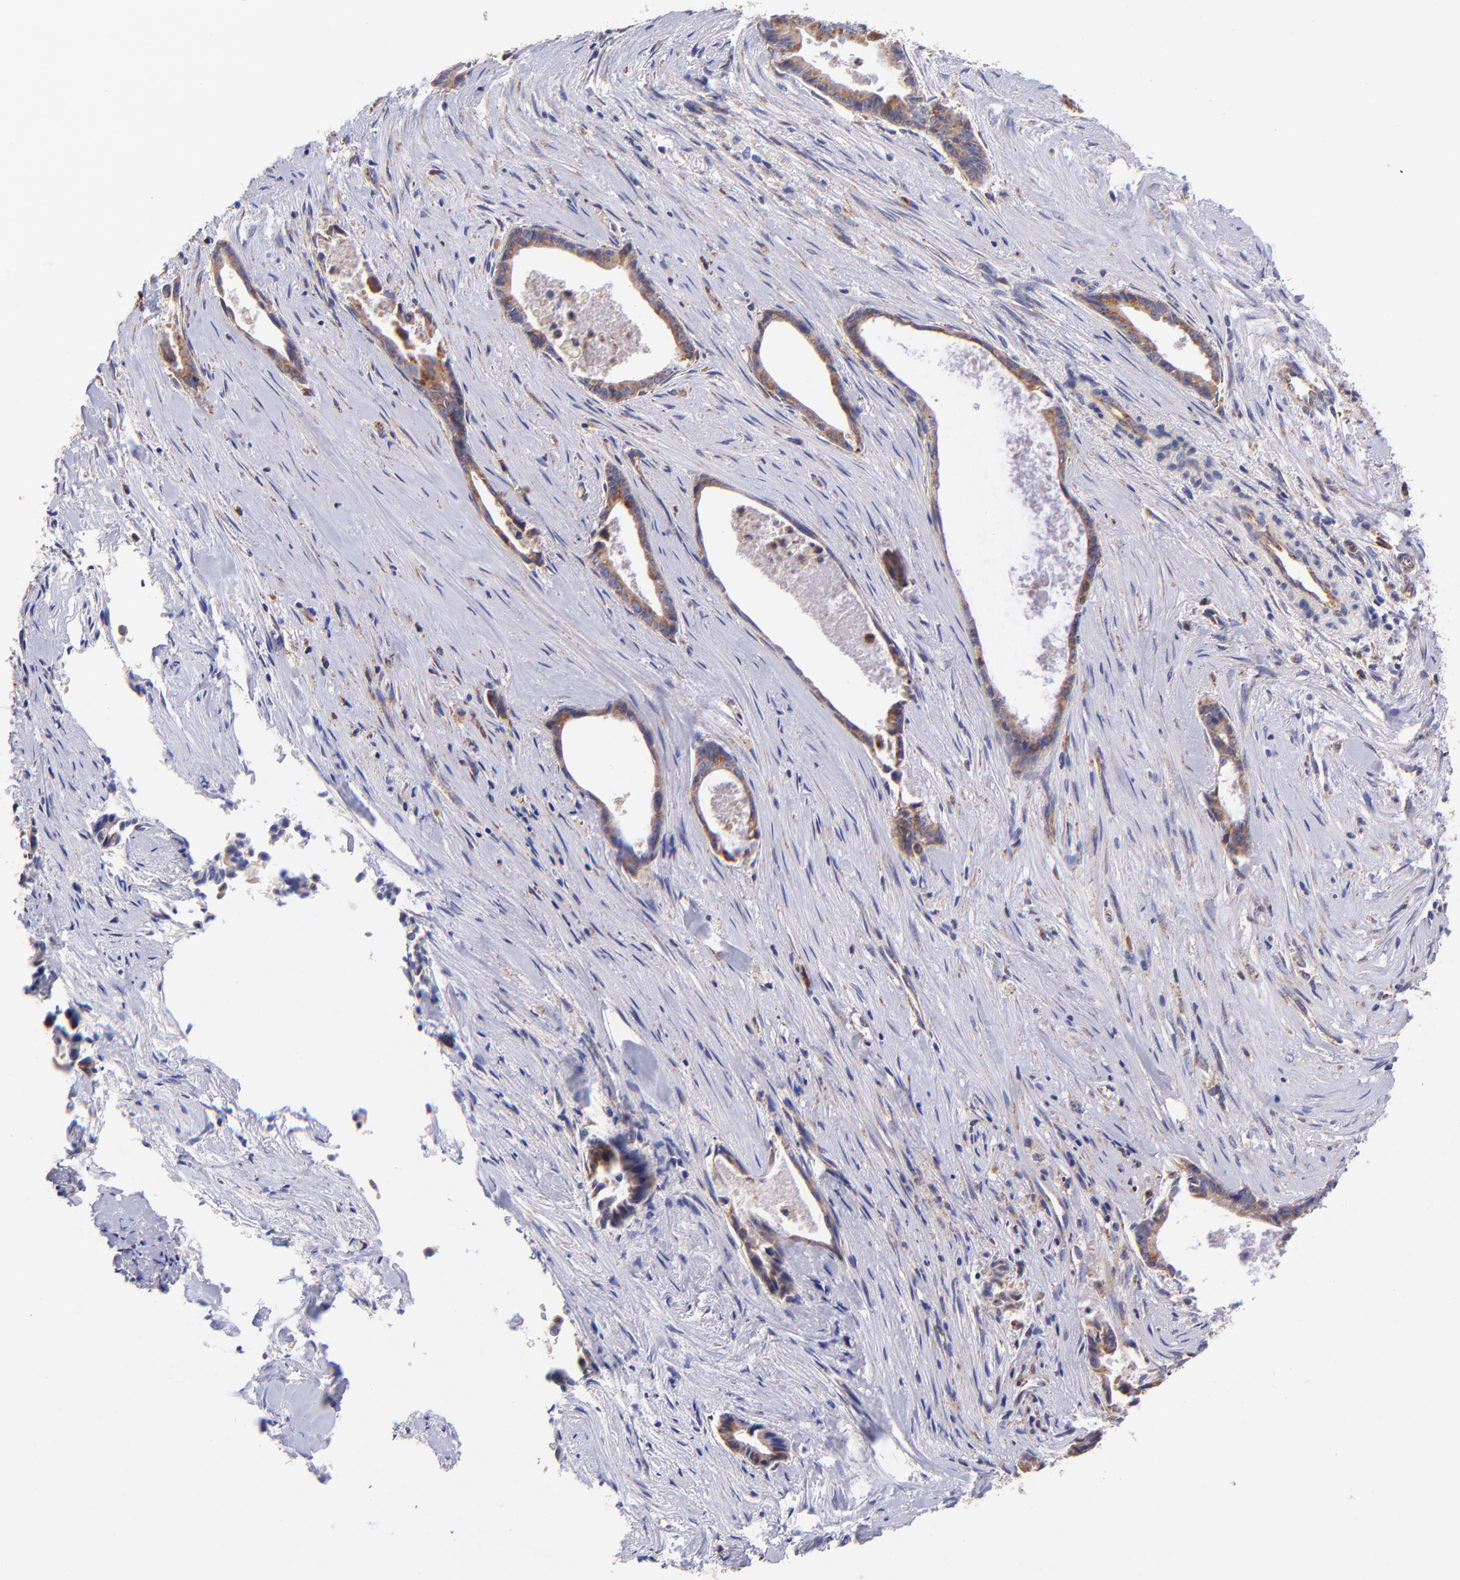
{"staining": {"intensity": "weak", "quantity": ">75%", "location": "cytoplasmic/membranous"}, "tissue": "liver cancer", "cell_type": "Tumor cells", "image_type": "cancer", "snomed": [{"axis": "morphology", "description": "Cholangiocarcinoma"}, {"axis": "topography", "description": "Liver"}], "caption": "Protein staining shows weak cytoplasmic/membranous positivity in approximately >75% of tumor cells in cholangiocarcinoma (liver).", "gene": "PREX1", "patient": {"sex": "female", "age": 55}}